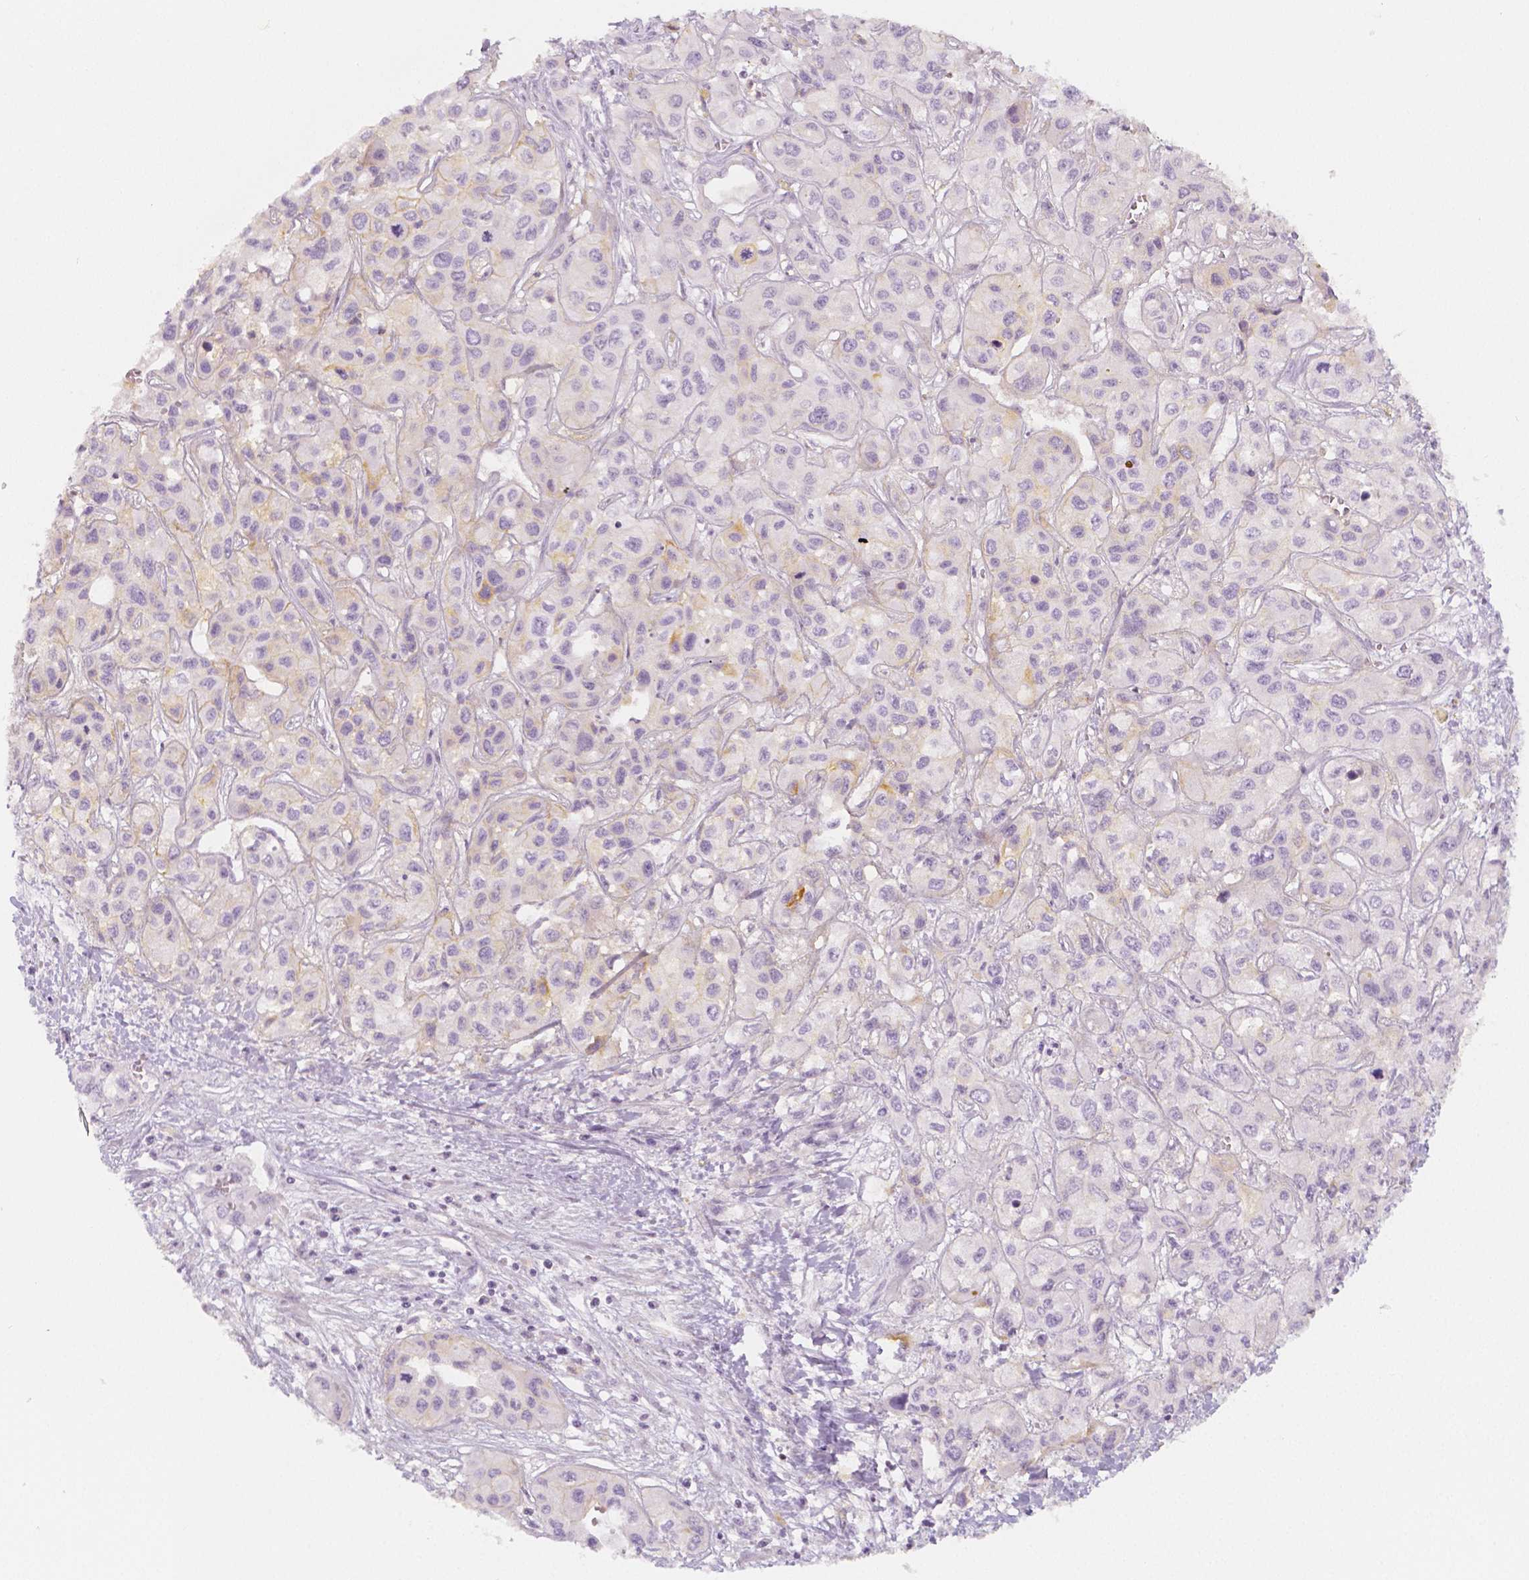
{"staining": {"intensity": "negative", "quantity": "none", "location": "none"}, "tissue": "liver cancer", "cell_type": "Tumor cells", "image_type": "cancer", "snomed": [{"axis": "morphology", "description": "Cholangiocarcinoma"}, {"axis": "topography", "description": "Liver"}], "caption": "Tumor cells show no significant positivity in liver cholangiocarcinoma.", "gene": "BATF", "patient": {"sex": "female", "age": 66}}